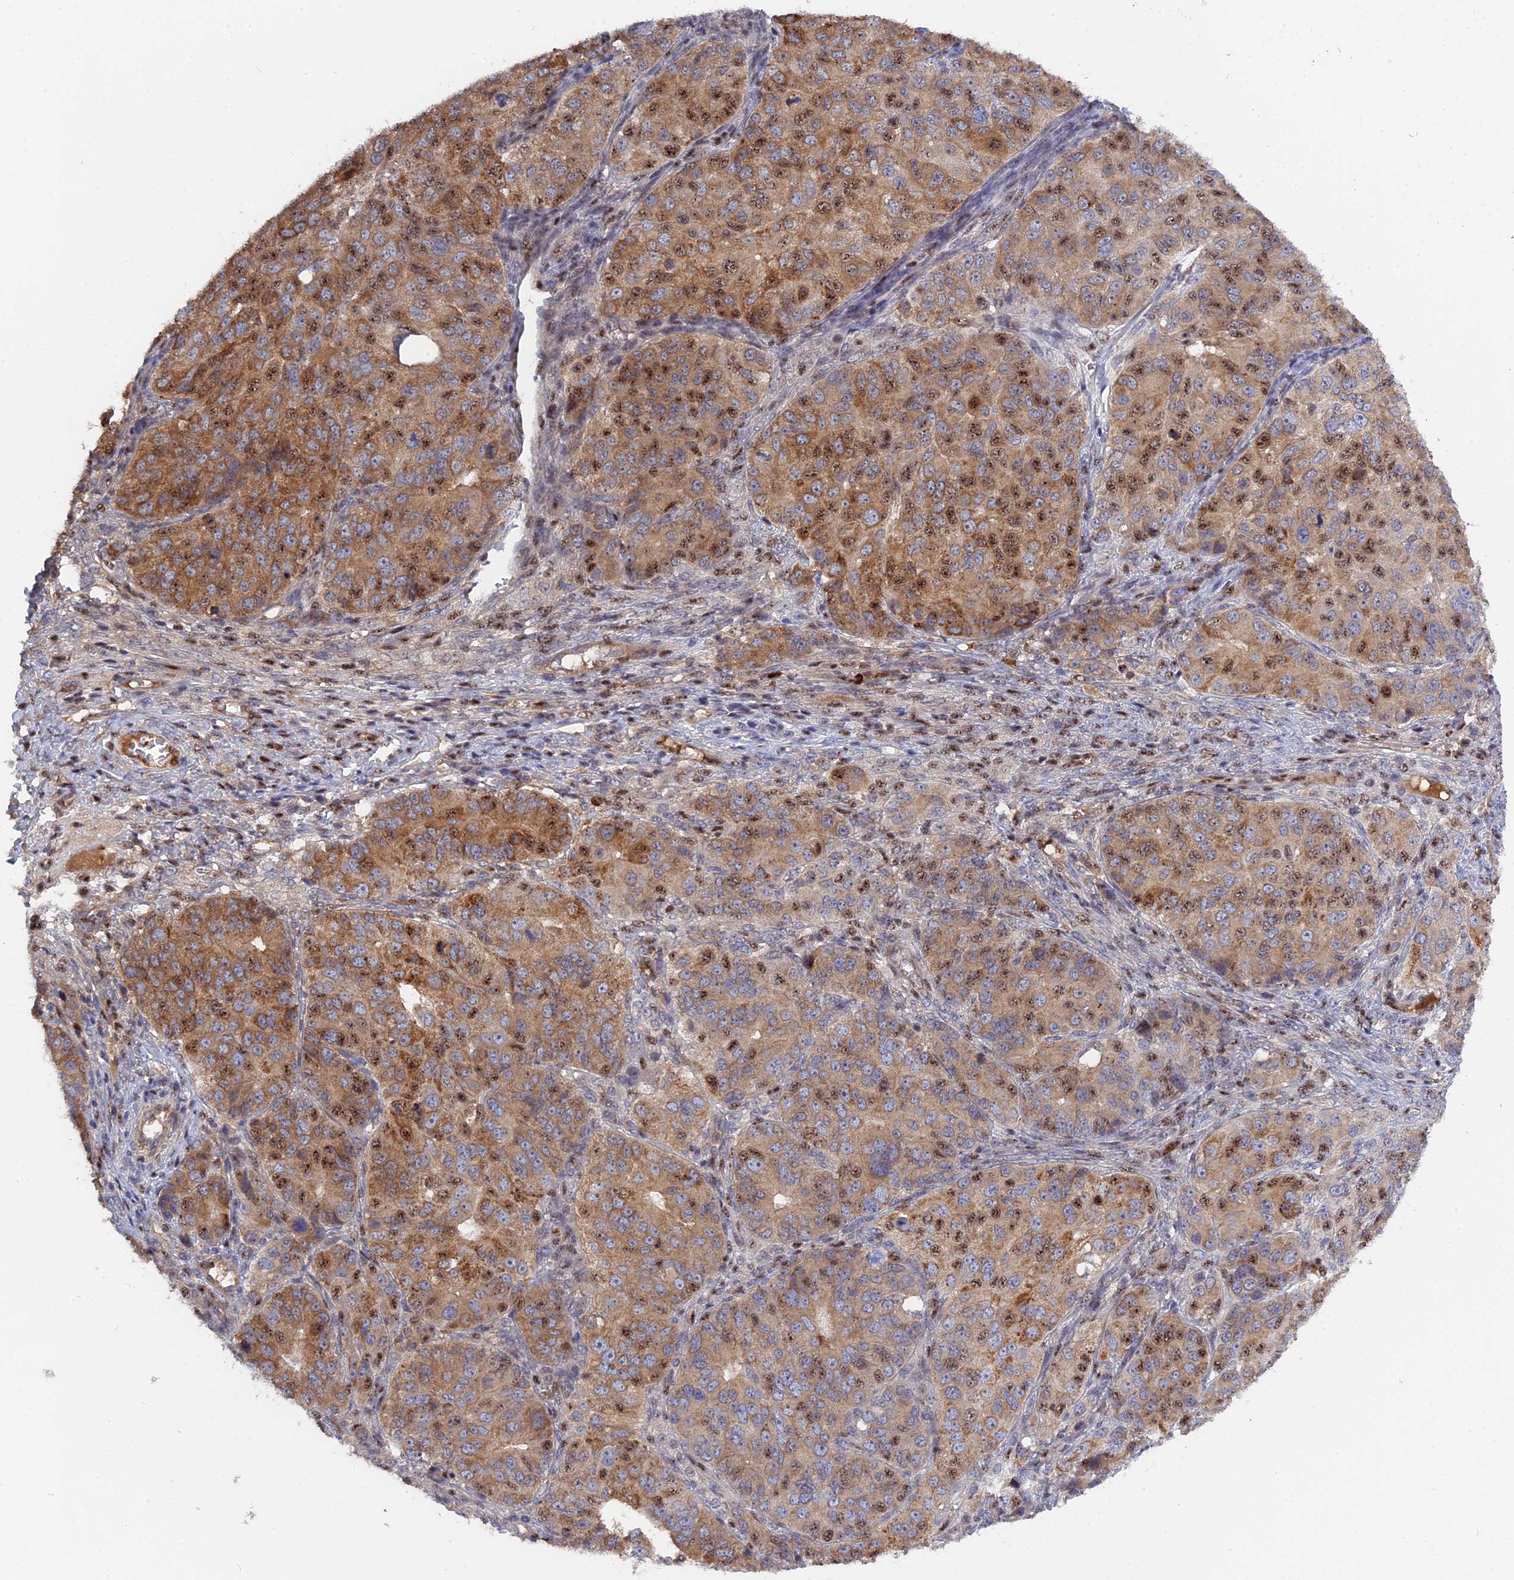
{"staining": {"intensity": "moderate", "quantity": ">75%", "location": "cytoplasmic/membranous,nuclear"}, "tissue": "ovarian cancer", "cell_type": "Tumor cells", "image_type": "cancer", "snomed": [{"axis": "morphology", "description": "Carcinoma, endometroid"}, {"axis": "topography", "description": "Ovary"}], "caption": "Protein expression analysis of human ovarian endometroid carcinoma reveals moderate cytoplasmic/membranous and nuclear positivity in approximately >75% of tumor cells. (Stains: DAB in brown, nuclei in blue, Microscopy: brightfield microscopy at high magnification).", "gene": "TAB1", "patient": {"sex": "female", "age": 51}}